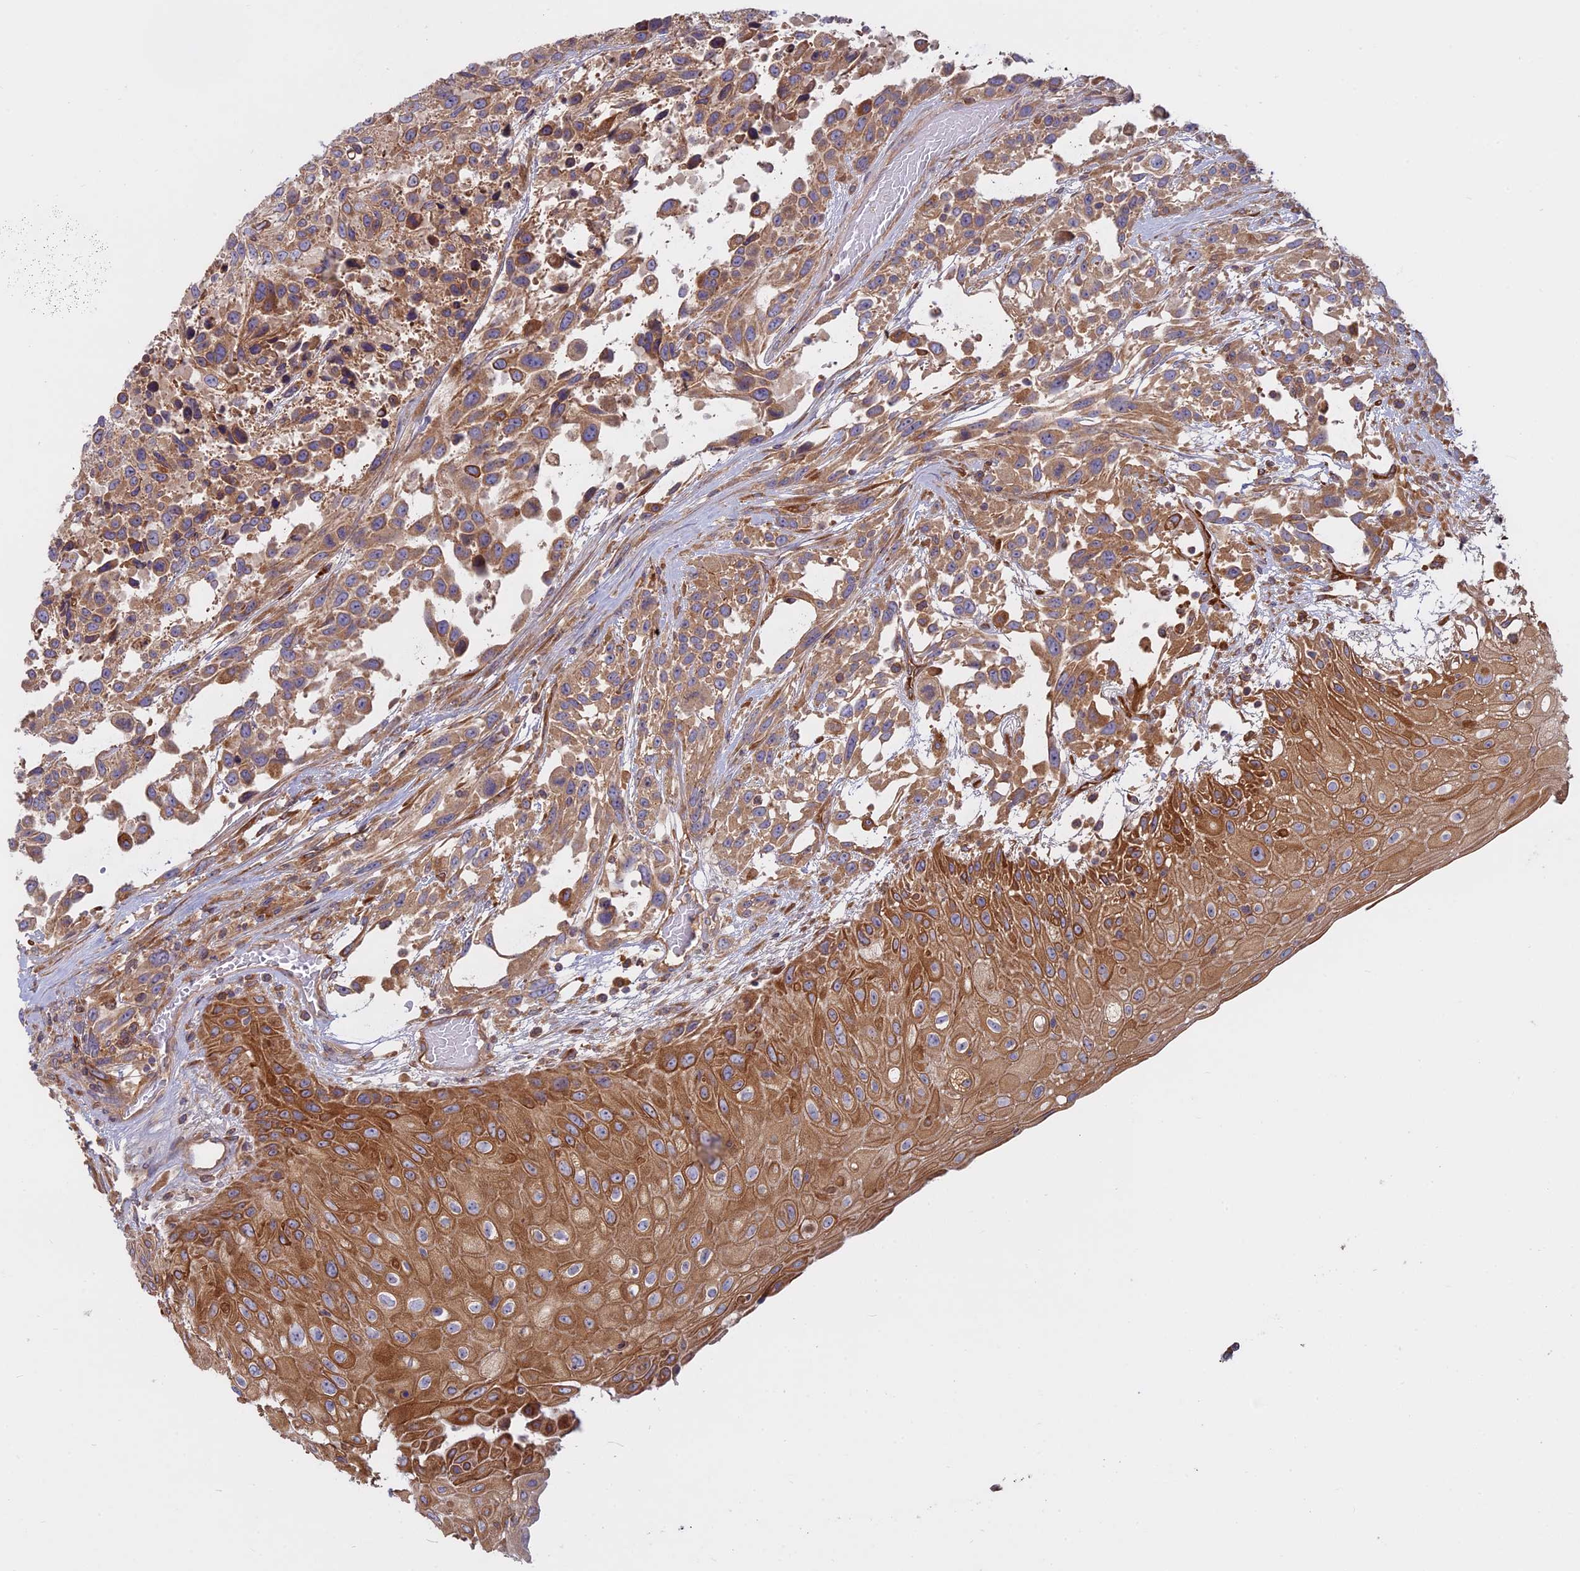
{"staining": {"intensity": "moderate", "quantity": ">75%", "location": "cytoplasmic/membranous"}, "tissue": "urothelial cancer", "cell_type": "Tumor cells", "image_type": "cancer", "snomed": [{"axis": "morphology", "description": "Urothelial carcinoma, High grade"}, {"axis": "topography", "description": "Urinary bladder"}], "caption": "Human urothelial cancer stained with a protein marker shows moderate staining in tumor cells.", "gene": "TMEM208", "patient": {"sex": "female", "age": 70}}